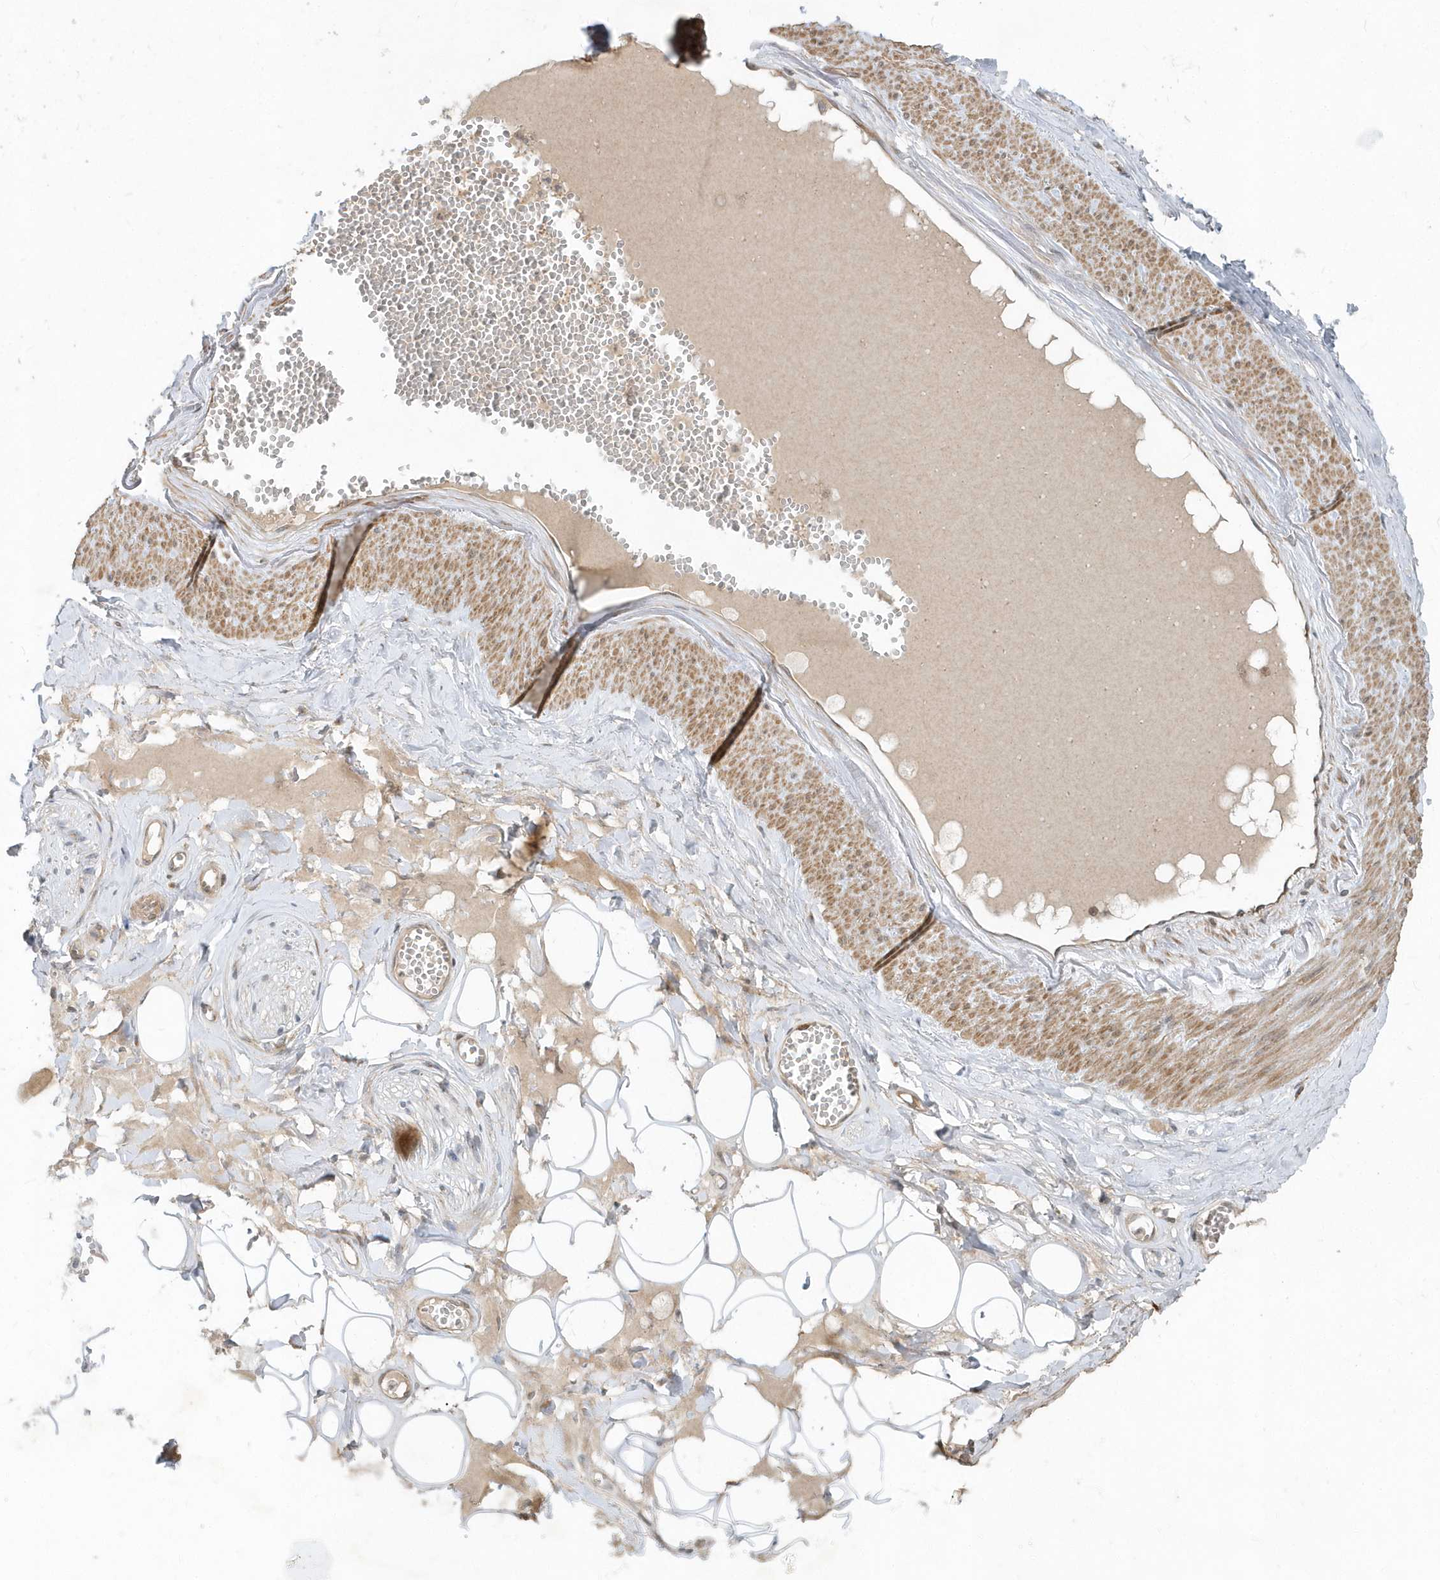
{"staining": {"intensity": "weak", "quantity": "<25%", "location": "nuclear"}, "tissue": "adipose tissue", "cell_type": "Adipocytes", "image_type": "normal", "snomed": [{"axis": "morphology", "description": "Normal tissue, NOS"}, {"axis": "morphology", "description": "Inflammation, NOS"}, {"axis": "topography", "description": "Salivary gland"}, {"axis": "topography", "description": "Peripheral nerve tissue"}], "caption": "DAB (3,3'-diaminobenzidine) immunohistochemical staining of normal human adipose tissue demonstrates no significant expression in adipocytes.", "gene": "MXI1", "patient": {"sex": "female", "age": 75}}